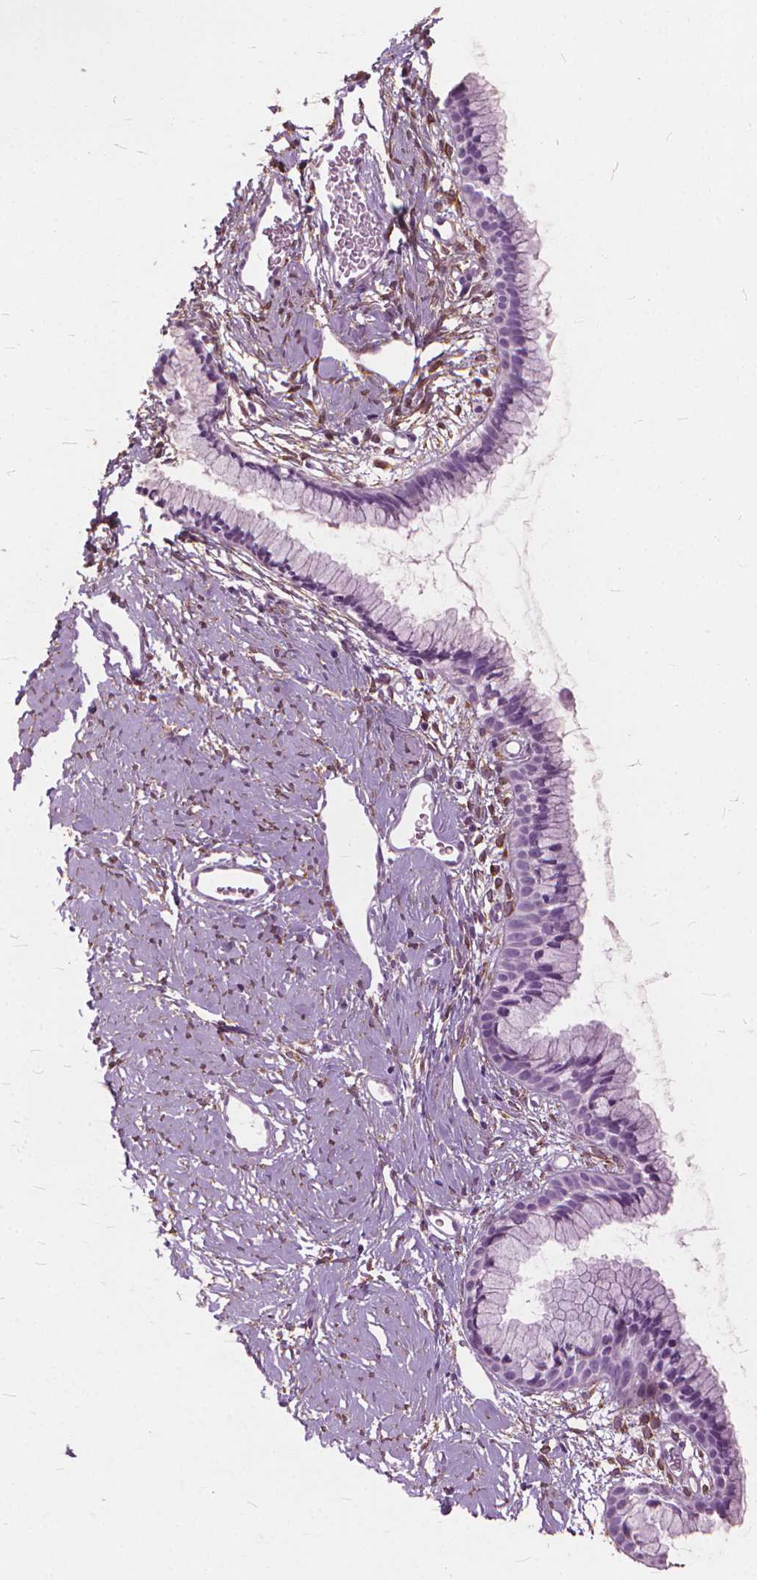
{"staining": {"intensity": "negative", "quantity": "none", "location": "none"}, "tissue": "cervix", "cell_type": "Glandular cells", "image_type": "normal", "snomed": [{"axis": "morphology", "description": "Normal tissue, NOS"}, {"axis": "topography", "description": "Cervix"}], "caption": "This is an immunohistochemistry (IHC) photomicrograph of normal cervix. There is no staining in glandular cells.", "gene": "DNM1", "patient": {"sex": "female", "age": 40}}